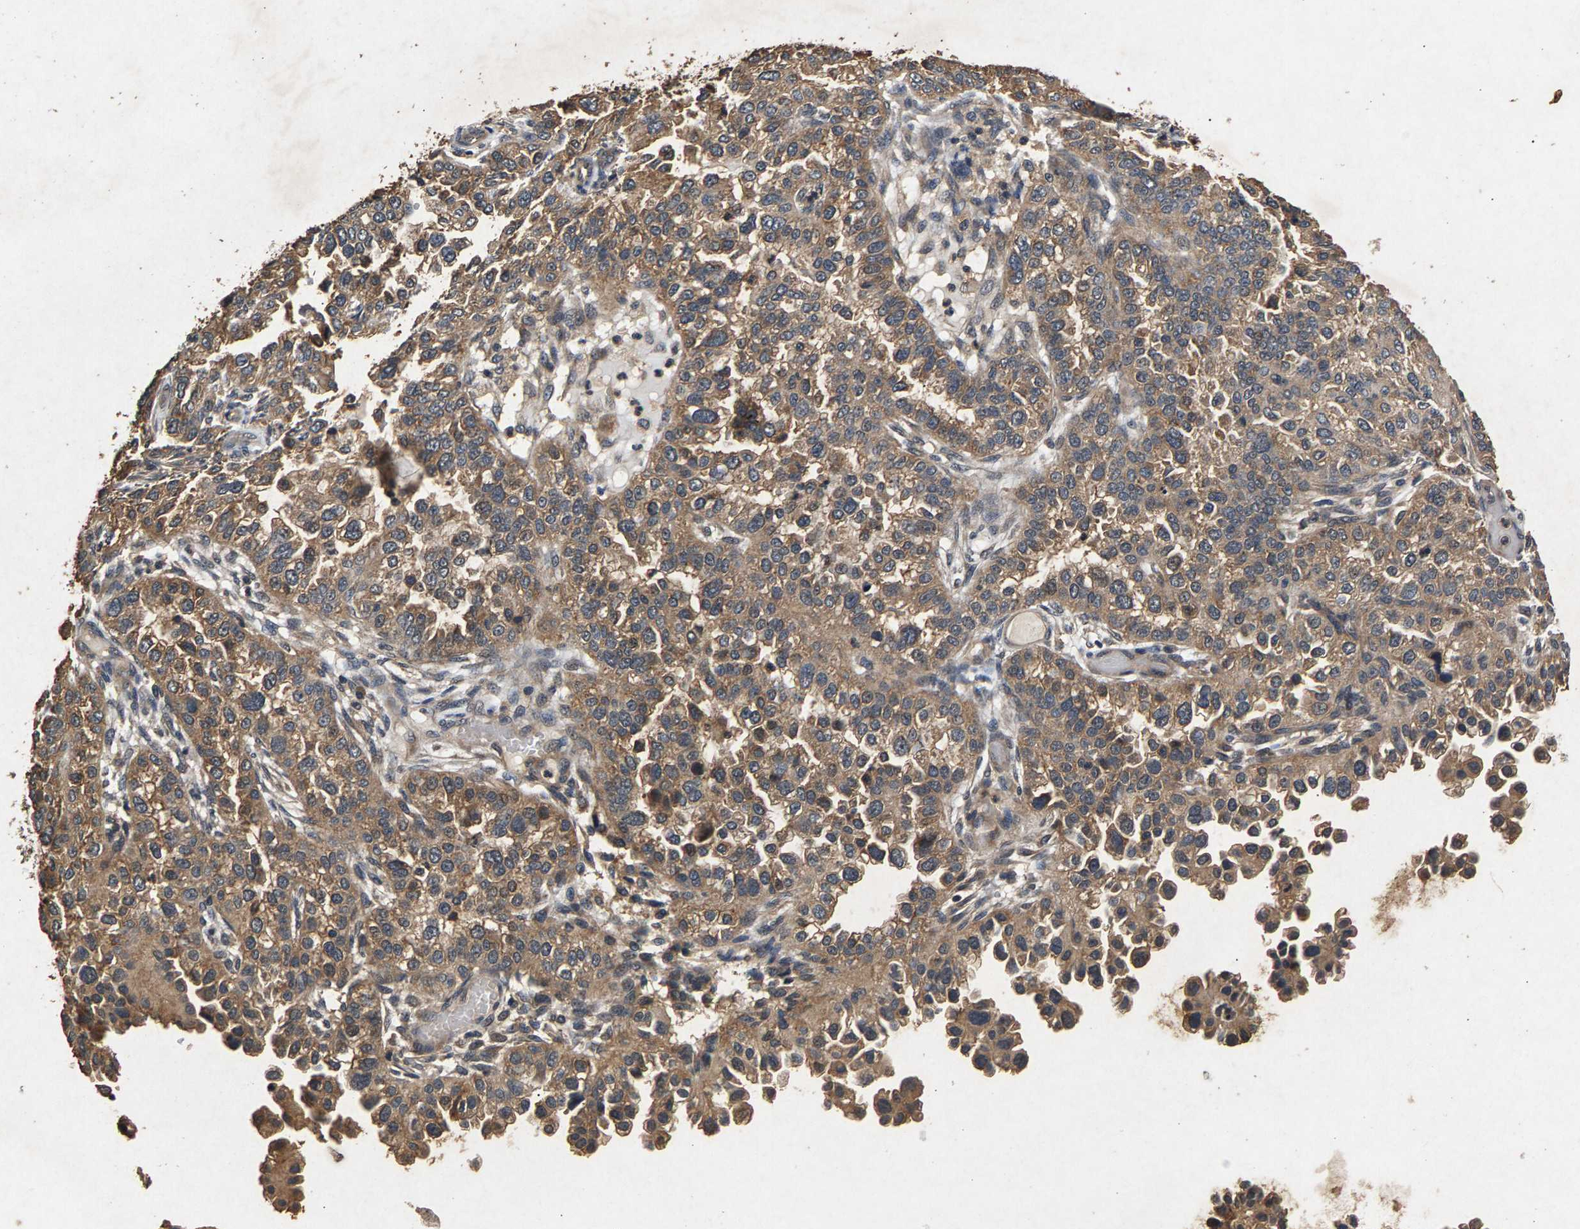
{"staining": {"intensity": "moderate", "quantity": ">75%", "location": "cytoplasmic/membranous"}, "tissue": "endometrial cancer", "cell_type": "Tumor cells", "image_type": "cancer", "snomed": [{"axis": "morphology", "description": "Adenocarcinoma, NOS"}, {"axis": "topography", "description": "Endometrium"}], "caption": "An image of human adenocarcinoma (endometrial) stained for a protein demonstrates moderate cytoplasmic/membranous brown staining in tumor cells. (Brightfield microscopy of DAB IHC at high magnification).", "gene": "PPP1CC", "patient": {"sex": "female", "age": 85}}